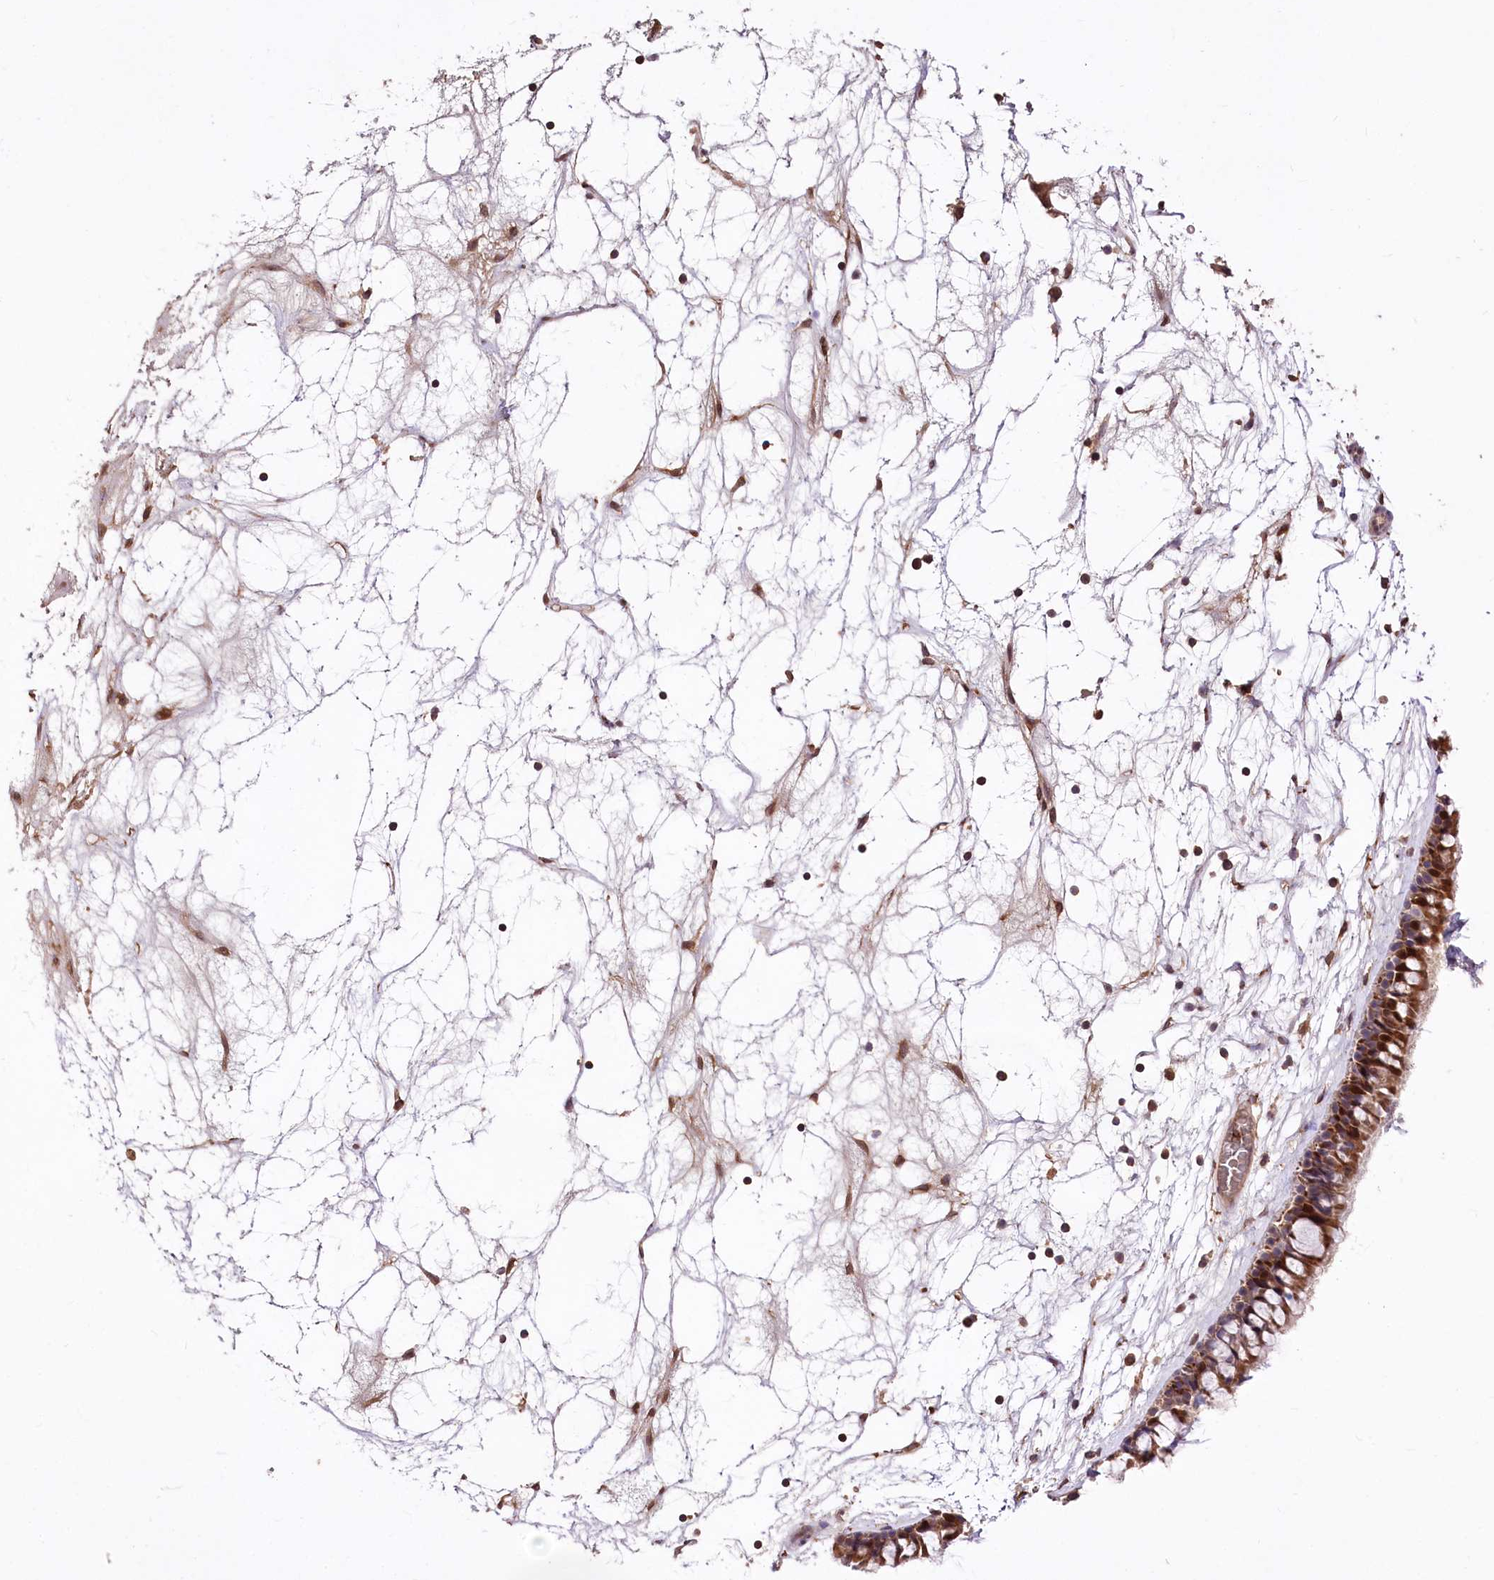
{"staining": {"intensity": "strong", "quantity": "25%-75%", "location": "cytoplasmic/membranous,nuclear"}, "tissue": "nasopharynx", "cell_type": "Respiratory epithelial cells", "image_type": "normal", "snomed": [{"axis": "morphology", "description": "Normal tissue, NOS"}, {"axis": "topography", "description": "Nasopharynx"}], "caption": "A brown stain labels strong cytoplasmic/membranous,nuclear positivity of a protein in respiratory epithelial cells of unremarkable human nasopharynx. The staining was performed using DAB (3,3'-diaminobenzidine) to visualize the protein expression in brown, while the nuclei were stained in blue with hematoxylin (Magnification: 20x).", "gene": "SERGEF", "patient": {"sex": "male", "age": 64}}